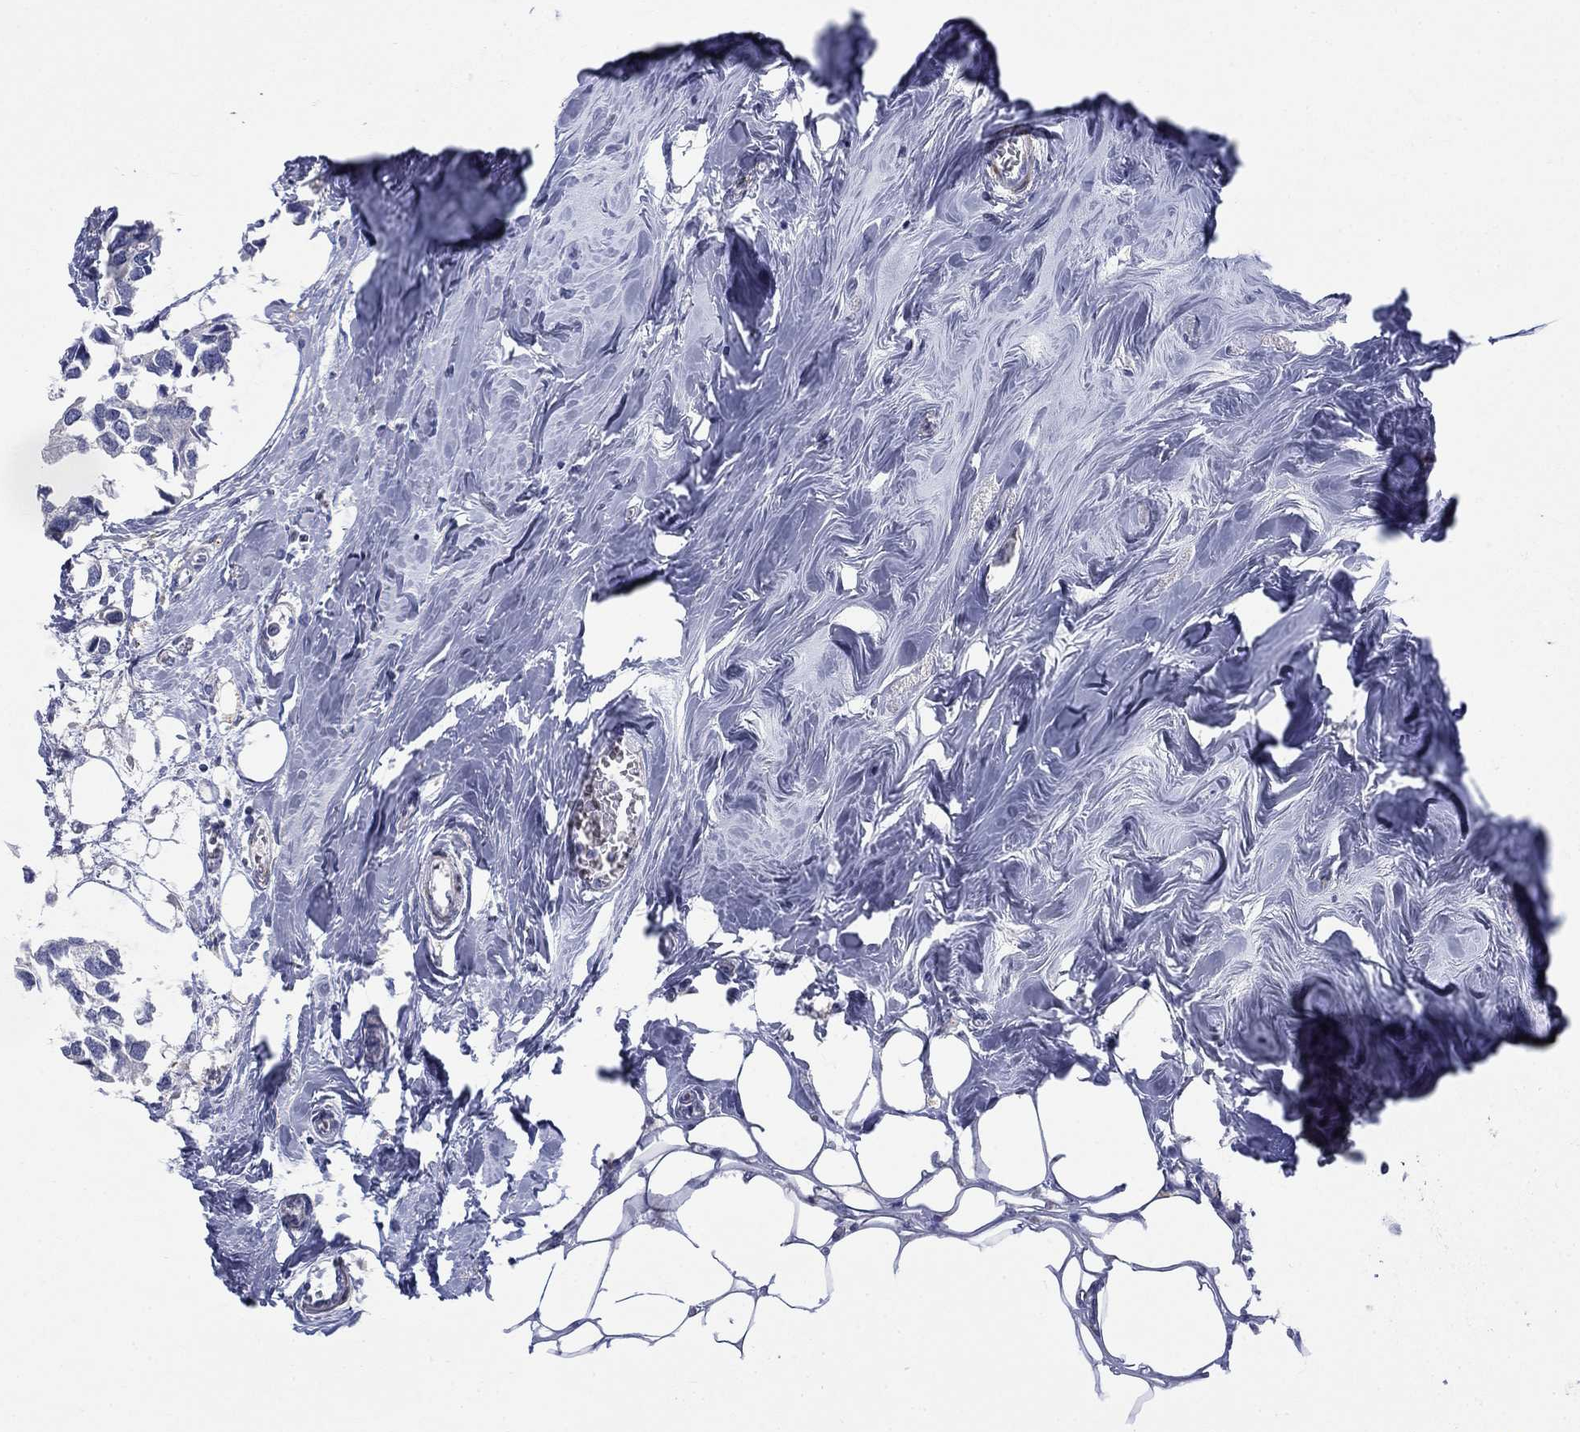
{"staining": {"intensity": "negative", "quantity": "none", "location": "none"}, "tissue": "breast cancer", "cell_type": "Tumor cells", "image_type": "cancer", "snomed": [{"axis": "morphology", "description": "Duct carcinoma"}, {"axis": "topography", "description": "Breast"}], "caption": "Human invasive ductal carcinoma (breast) stained for a protein using immunohistochemistry (IHC) shows no expression in tumor cells.", "gene": "PTPRZ1", "patient": {"sex": "female", "age": 83}}